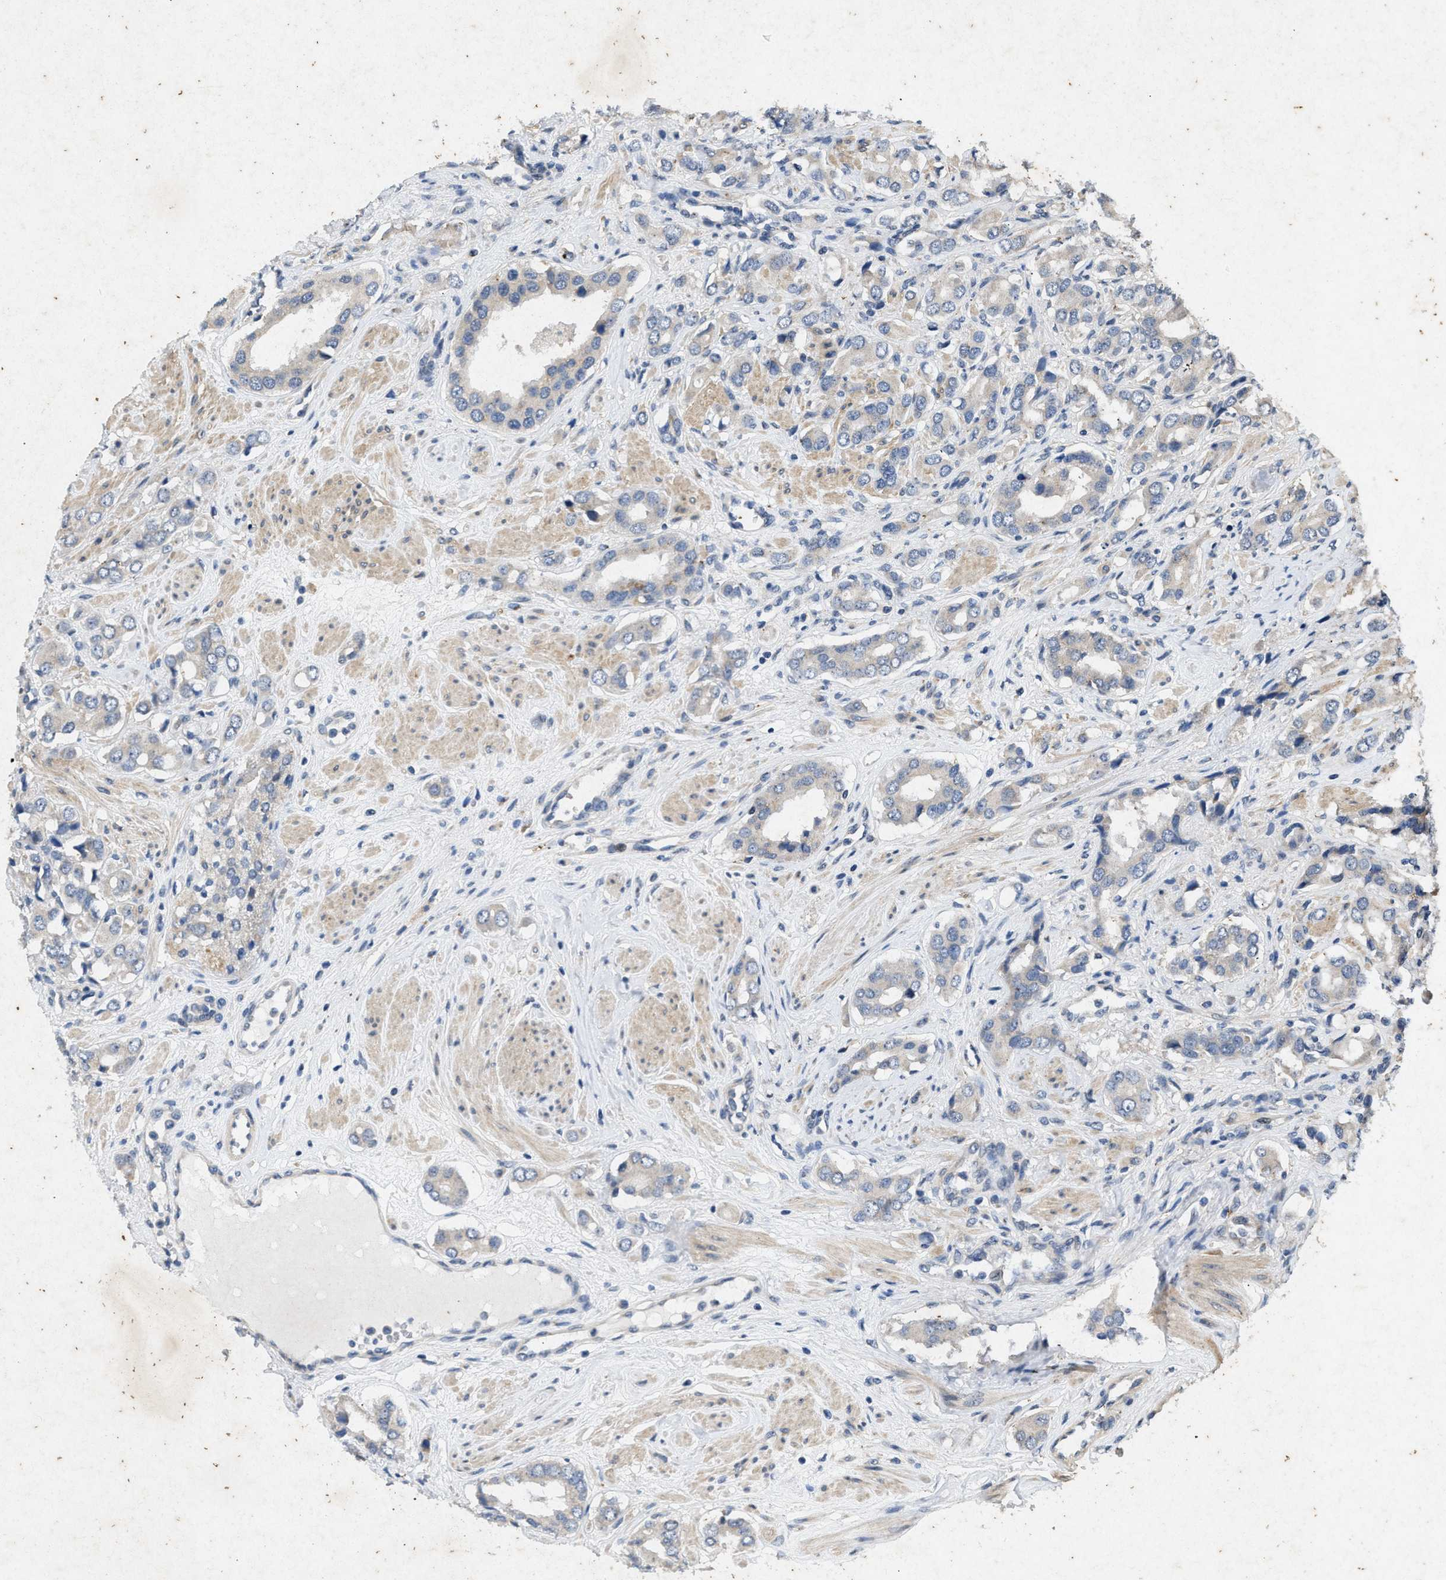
{"staining": {"intensity": "negative", "quantity": "none", "location": "none"}, "tissue": "prostate cancer", "cell_type": "Tumor cells", "image_type": "cancer", "snomed": [{"axis": "morphology", "description": "Adenocarcinoma, High grade"}, {"axis": "topography", "description": "Prostate"}], "caption": "An immunohistochemistry image of prostate cancer is shown. There is no staining in tumor cells of prostate cancer. Brightfield microscopy of immunohistochemistry stained with DAB (brown) and hematoxylin (blue), captured at high magnification.", "gene": "PRKG2", "patient": {"sex": "male", "age": 52}}